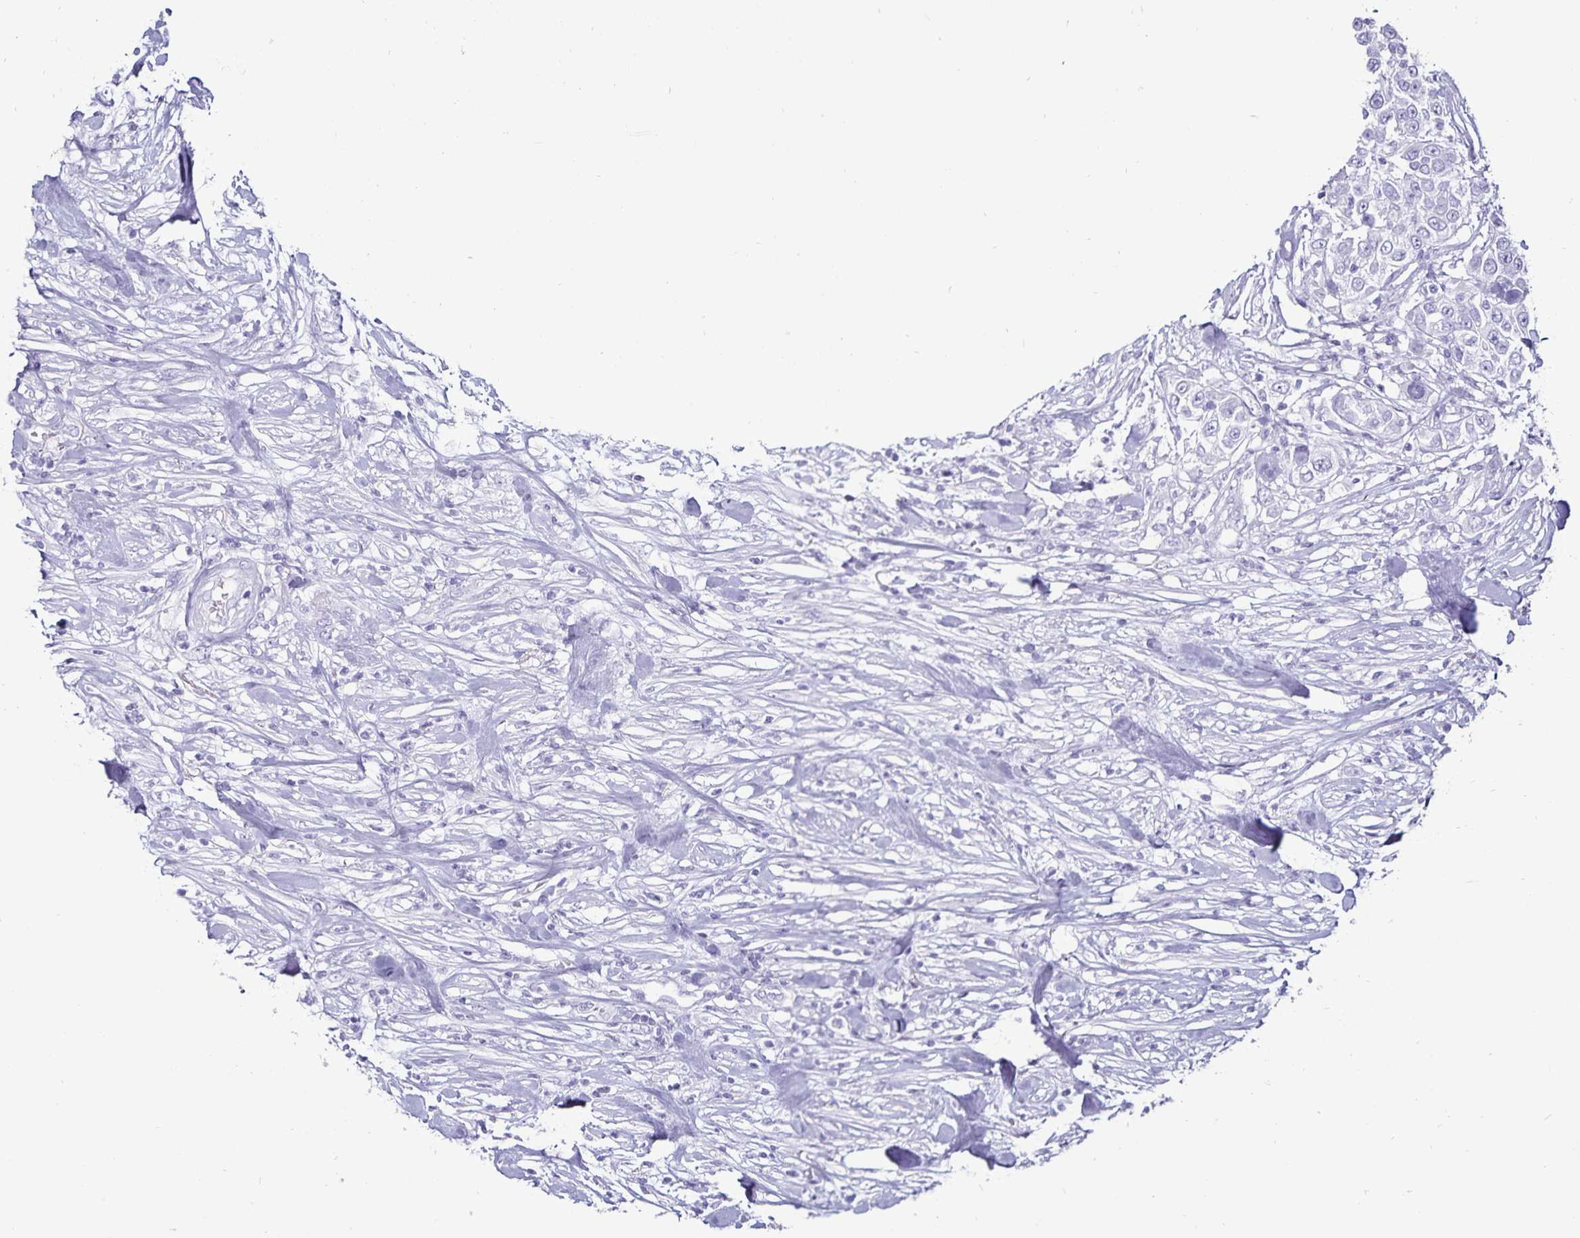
{"staining": {"intensity": "negative", "quantity": "none", "location": "none"}, "tissue": "urothelial cancer", "cell_type": "Tumor cells", "image_type": "cancer", "snomed": [{"axis": "morphology", "description": "Urothelial carcinoma, High grade"}, {"axis": "topography", "description": "Urinary bladder"}], "caption": "Immunohistochemistry image of neoplastic tissue: urothelial cancer stained with DAB demonstrates no significant protein positivity in tumor cells. (IHC, brightfield microscopy, high magnification).", "gene": "DEFA6", "patient": {"sex": "female", "age": 80}}